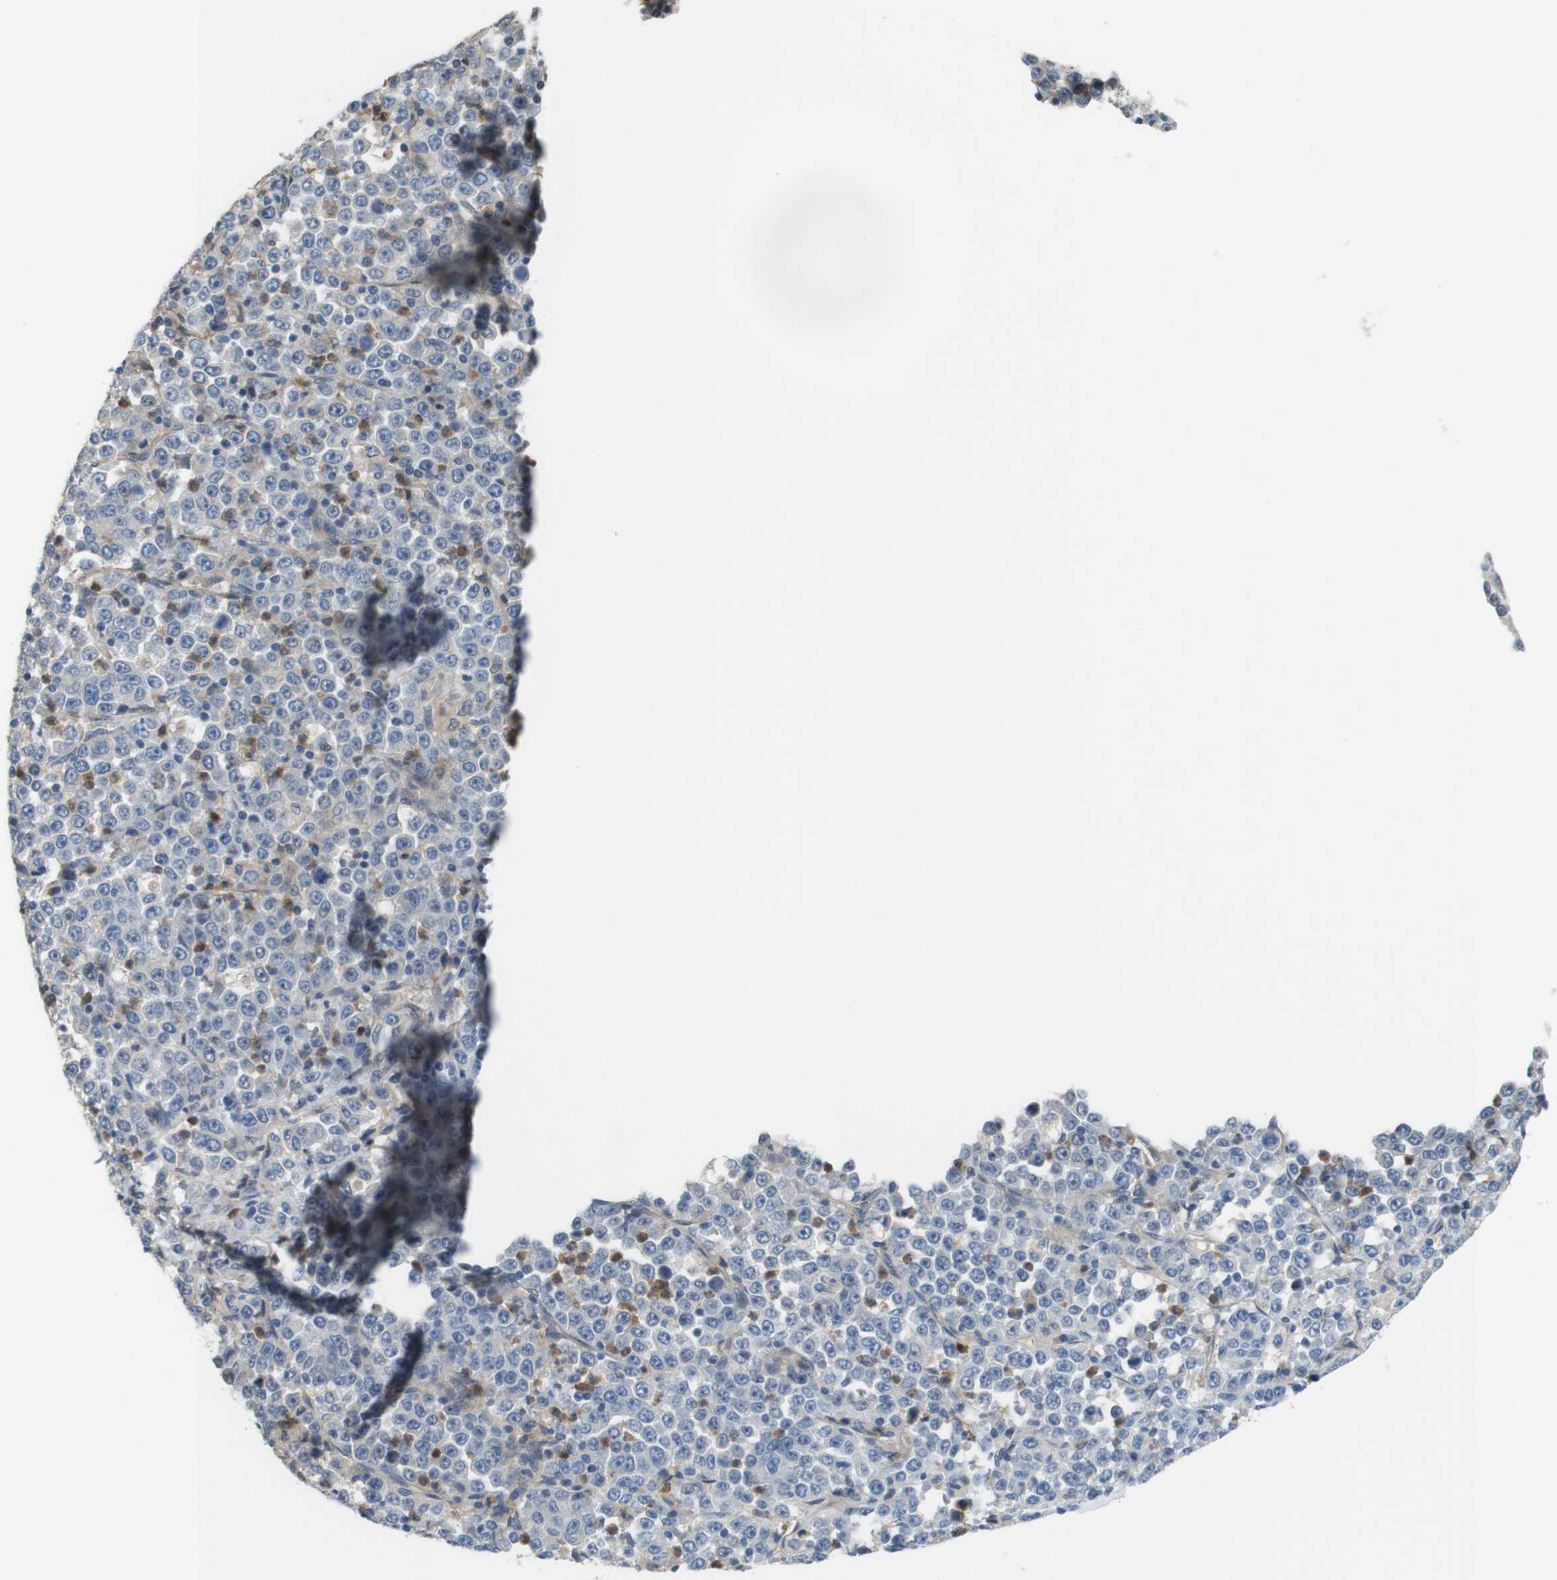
{"staining": {"intensity": "negative", "quantity": "none", "location": "none"}, "tissue": "stomach cancer", "cell_type": "Tumor cells", "image_type": "cancer", "snomed": [{"axis": "morphology", "description": "Normal tissue, NOS"}, {"axis": "morphology", "description": "Adenocarcinoma, NOS"}, {"axis": "topography", "description": "Stomach, upper"}, {"axis": "topography", "description": "Stomach"}], "caption": "Tumor cells show no significant protein staining in stomach adenocarcinoma.", "gene": "PCDH10", "patient": {"sex": "male", "age": 59}}